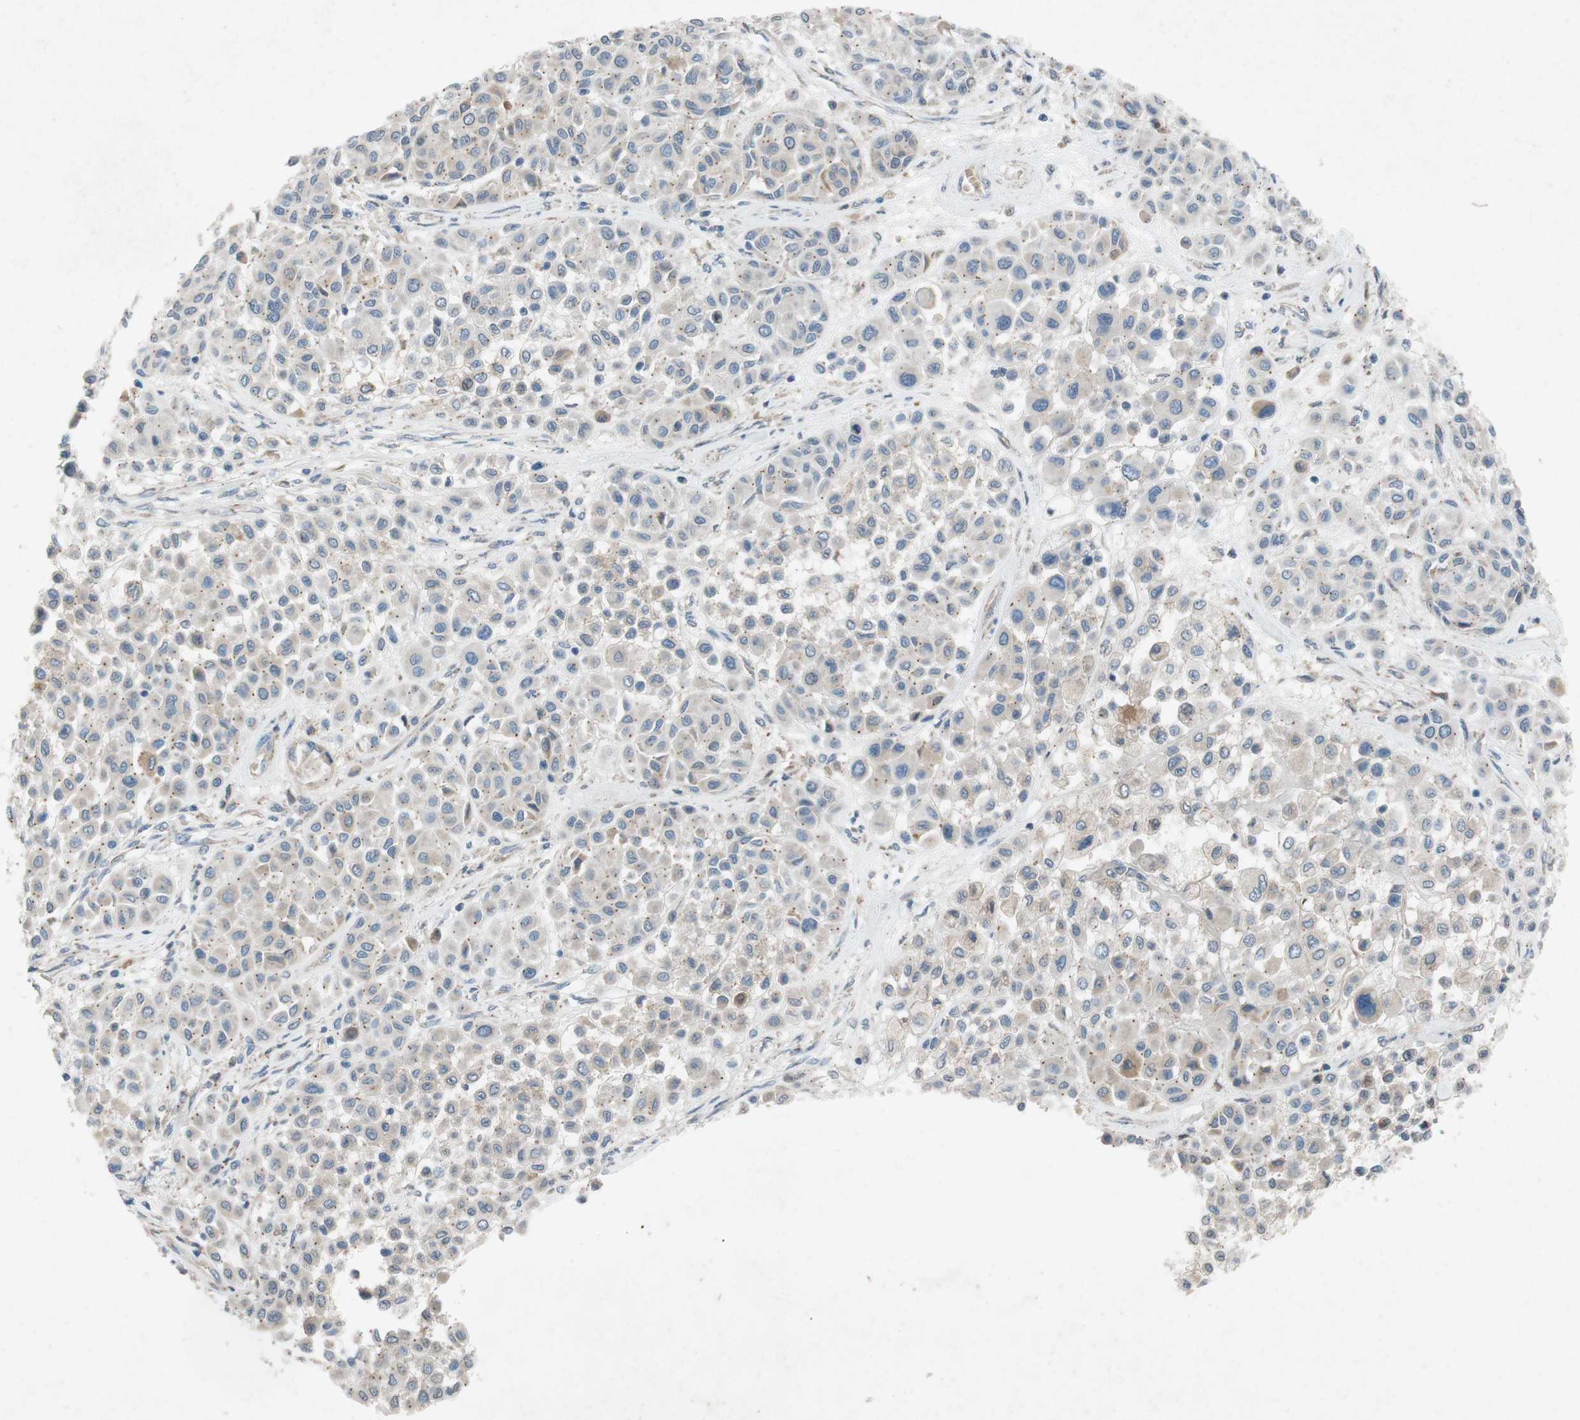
{"staining": {"intensity": "weak", "quantity": "25%-75%", "location": "cytoplasmic/membranous"}, "tissue": "melanoma", "cell_type": "Tumor cells", "image_type": "cancer", "snomed": [{"axis": "morphology", "description": "Malignant melanoma, Metastatic site"}, {"axis": "topography", "description": "Soft tissue"}], "caption": "A photomicrograph showing weak cytoplasmic/membranous expression in approximately 25%-75% of tumor cells in malignant melanoma (metastatic site), as visualized by brown immunohistochemical staining.", "gene": "ADD2", "patient": {"sex": "male", "age": 41}}